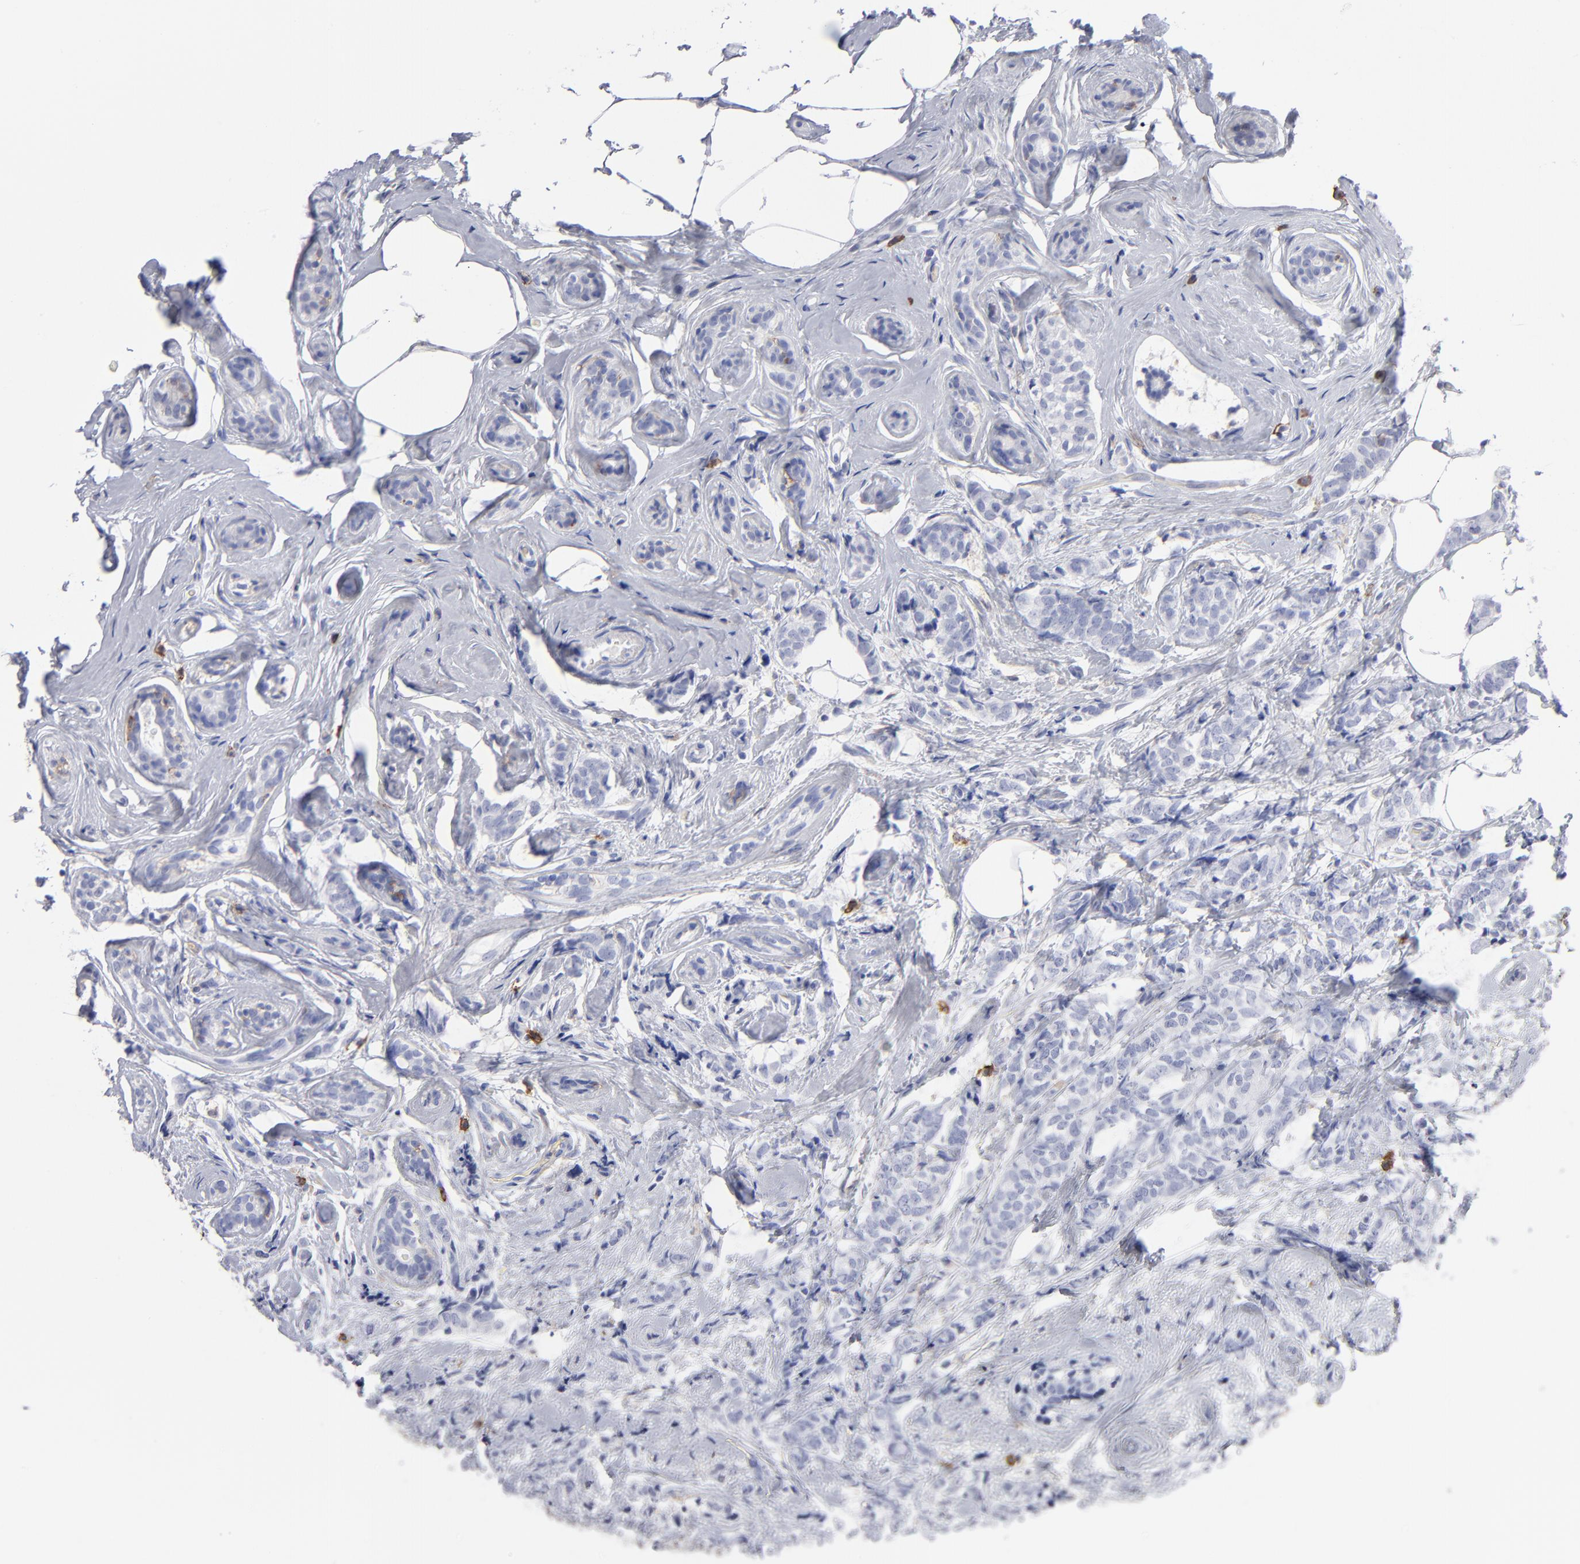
{"staining": {"intensity": "negative", "quantity": "none", "location": "none"}, "tissue": "breast cancer", "cell_type": "Tumor cells", "image_type": "cancer", "snomed": [{"axis": "morphology", "description": "Lobular carcinoma"}, {"axis": "topography", "description": "Breast"}], "caption": "Immunohistochemical staining of human breast cancer (lobular carcinoma) demonstrates no significant expression in tumor cells.", "gene": "LAT2", "patient": {"sex": "female", "age": 60}}